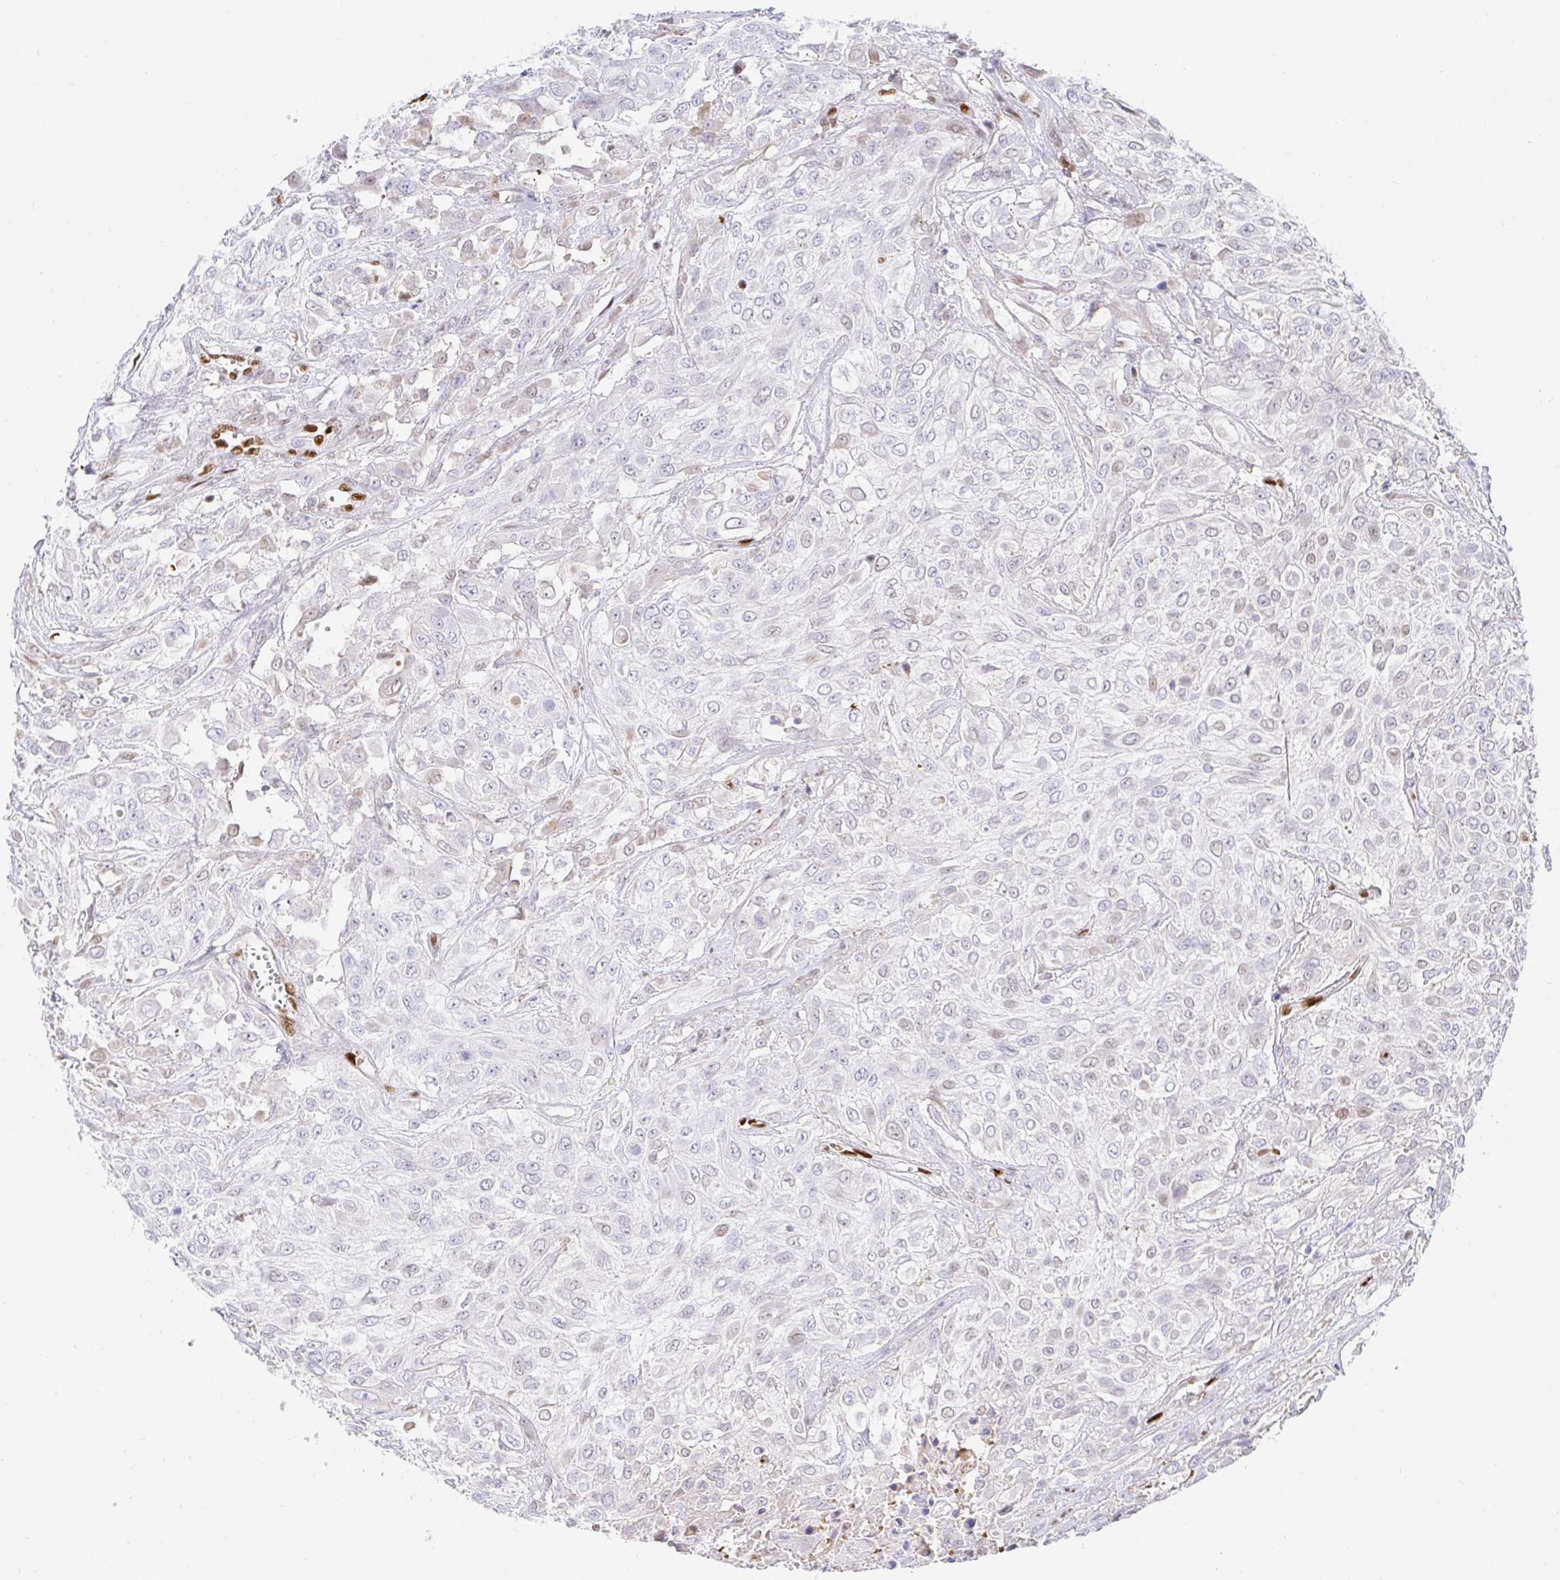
{"staining": {"intensity": "negative", "quantity": "none", "location": "none"}, "tissue": "urothelial cancer", "cell_type": "Tumor cells", "image_type": "cancer", "snomed": [{"axis": "morphology", "description": "Urothelial carcinoma, High grade"}, {"axis": "topography", "description": "Urinary bladder"}], "caption": "Immunohistochemistry image of neoplastic tissue: human urothelial cancer stained with DAB displays no significant protein positivity in tumor cells.", "gene": "HINFP", "patient": {"sex": "male", "age": 57}}